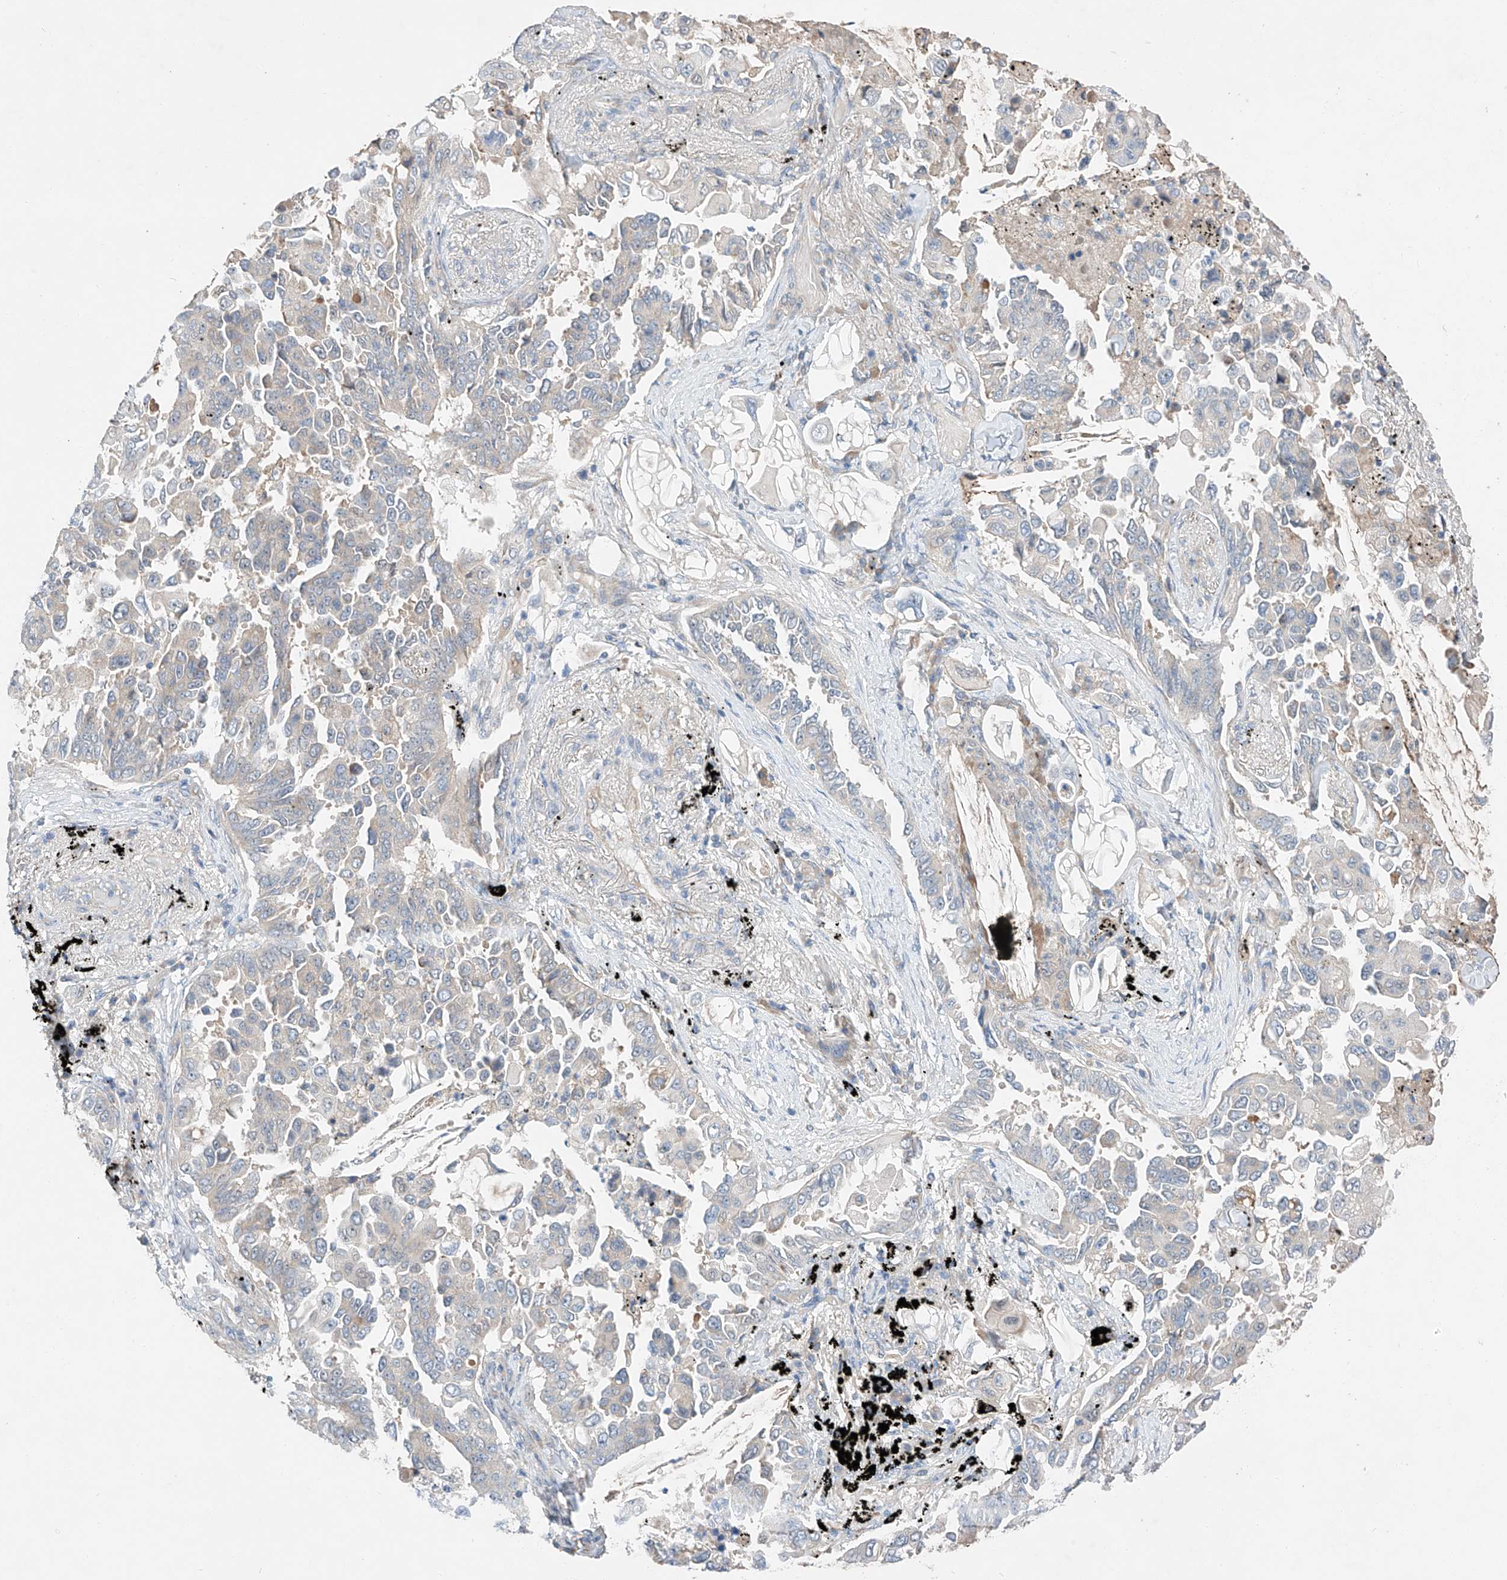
{"staining": {"intensity": "negative", "quantity": "none", "location": "none"}, "tissue": "lung cancer", "cell_type": "Tumor cells", "image_type": "cancer", "snomed": [{"axis": "morphology", "description": "Adenocarcinoma, NOS"}, {"axis": "topography", "description": "Lung"}], "caption": "This is a image of IHC staining of lung cancer (adenocarcinoma), which shows no staining in tumor cells. Brightfield microscopy of immunohistochemistry stained with DAB (3,3'-diaminobenzidine) (brown) and hematoxylin (blue), captured at high magnification.", "gene": "RUSC1", "patient": {"sex": "female", "age": 67}}